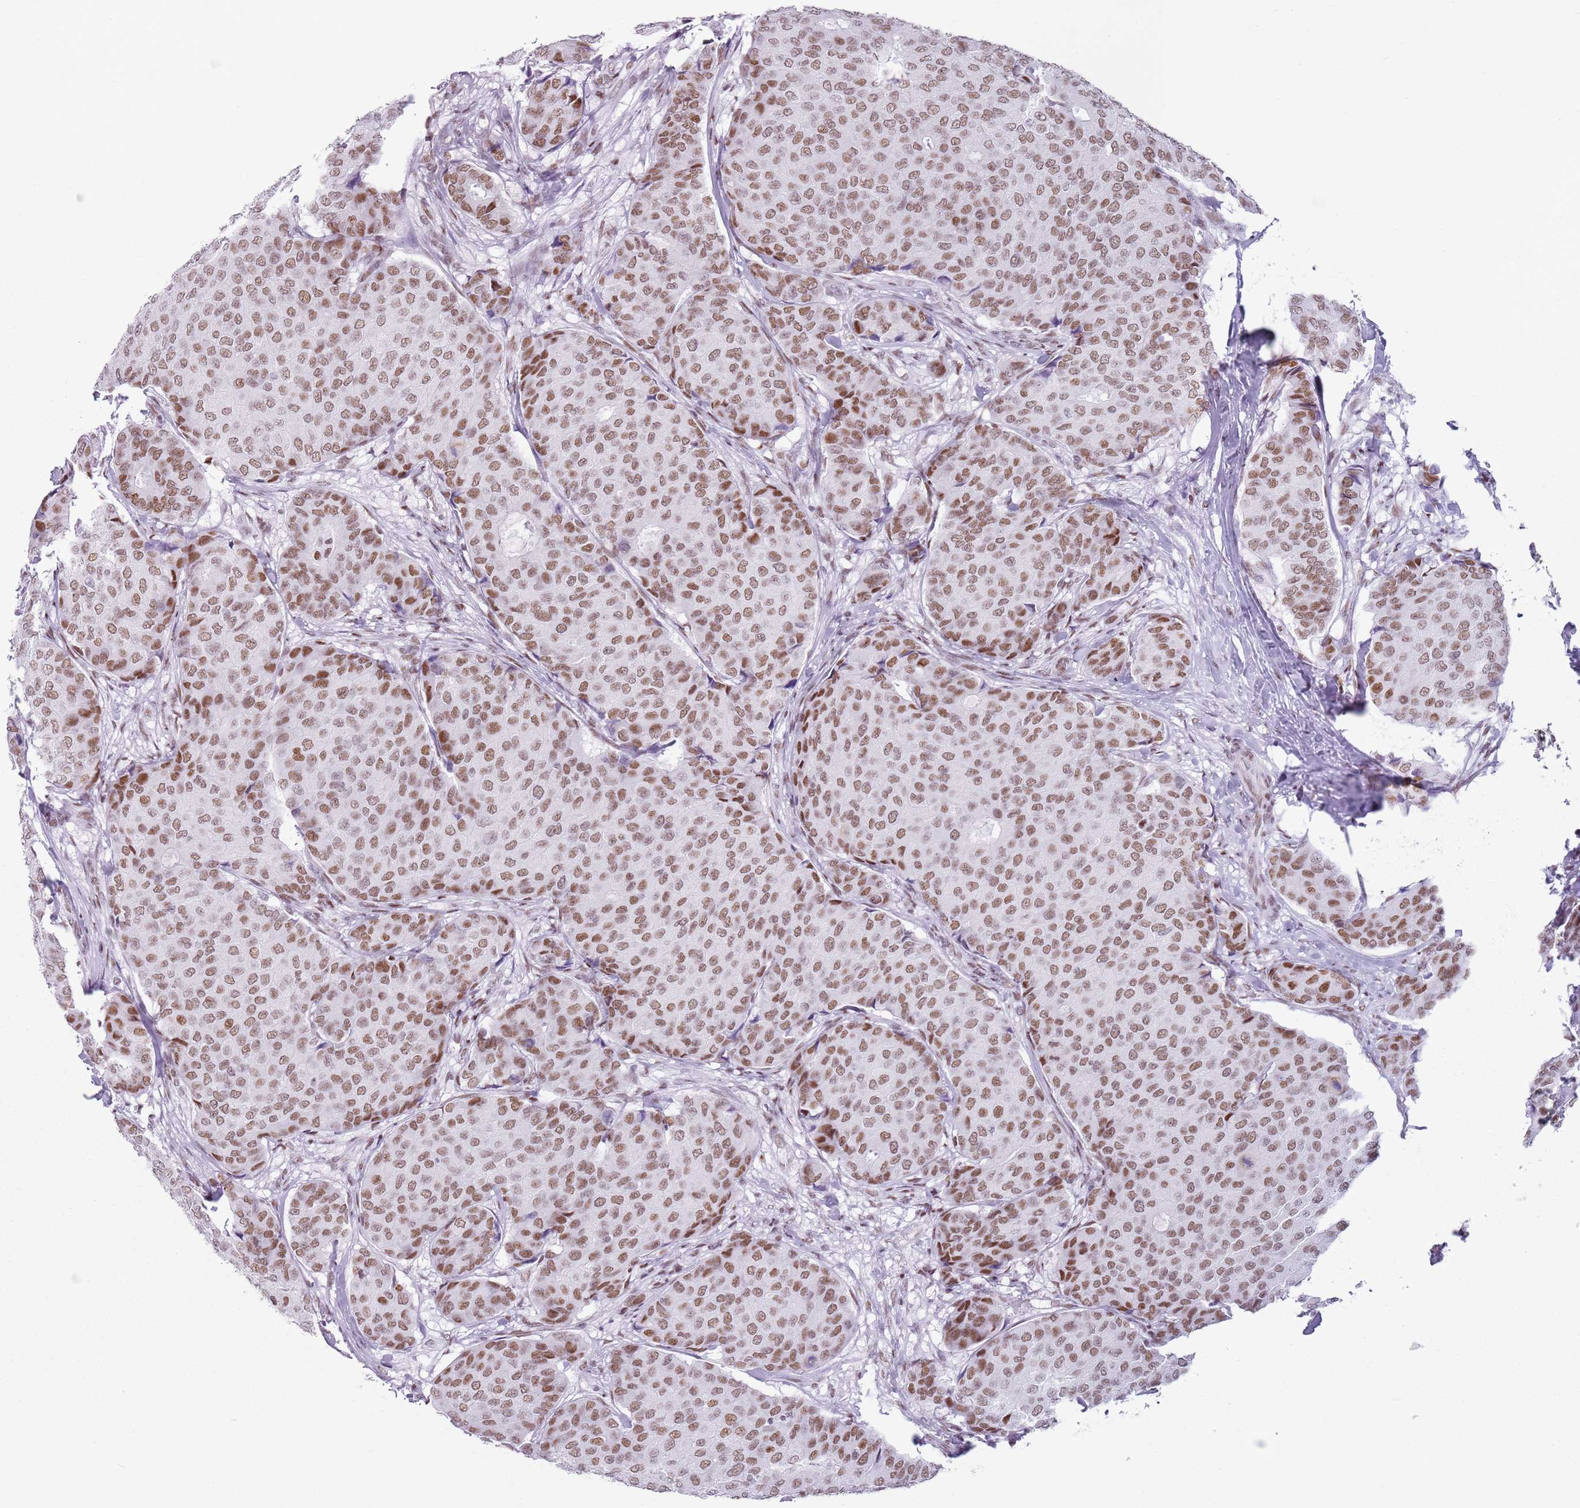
{"staining": {"intensity": "moderate", "quantity": ">75%", "location": "nuclear"}, "tissue": "breast cancer", "cell_type": "Tumor cells", "image_type": "cancer", "snomed": [{"axis": "morphology", "description": "Duct carcinoma"}, {"axis": "topography", "description": "Breast"}], "caption": "Immunohistochemical staining of human breast cancer shows medium levels of moderate nuclear protein staining in about >75% of tumor cells. (DAB IHC, brown staining for protein, blue staining for nuclei).", "gene": "FAM104B", "patient": {"sex": "female", "age": 75}}